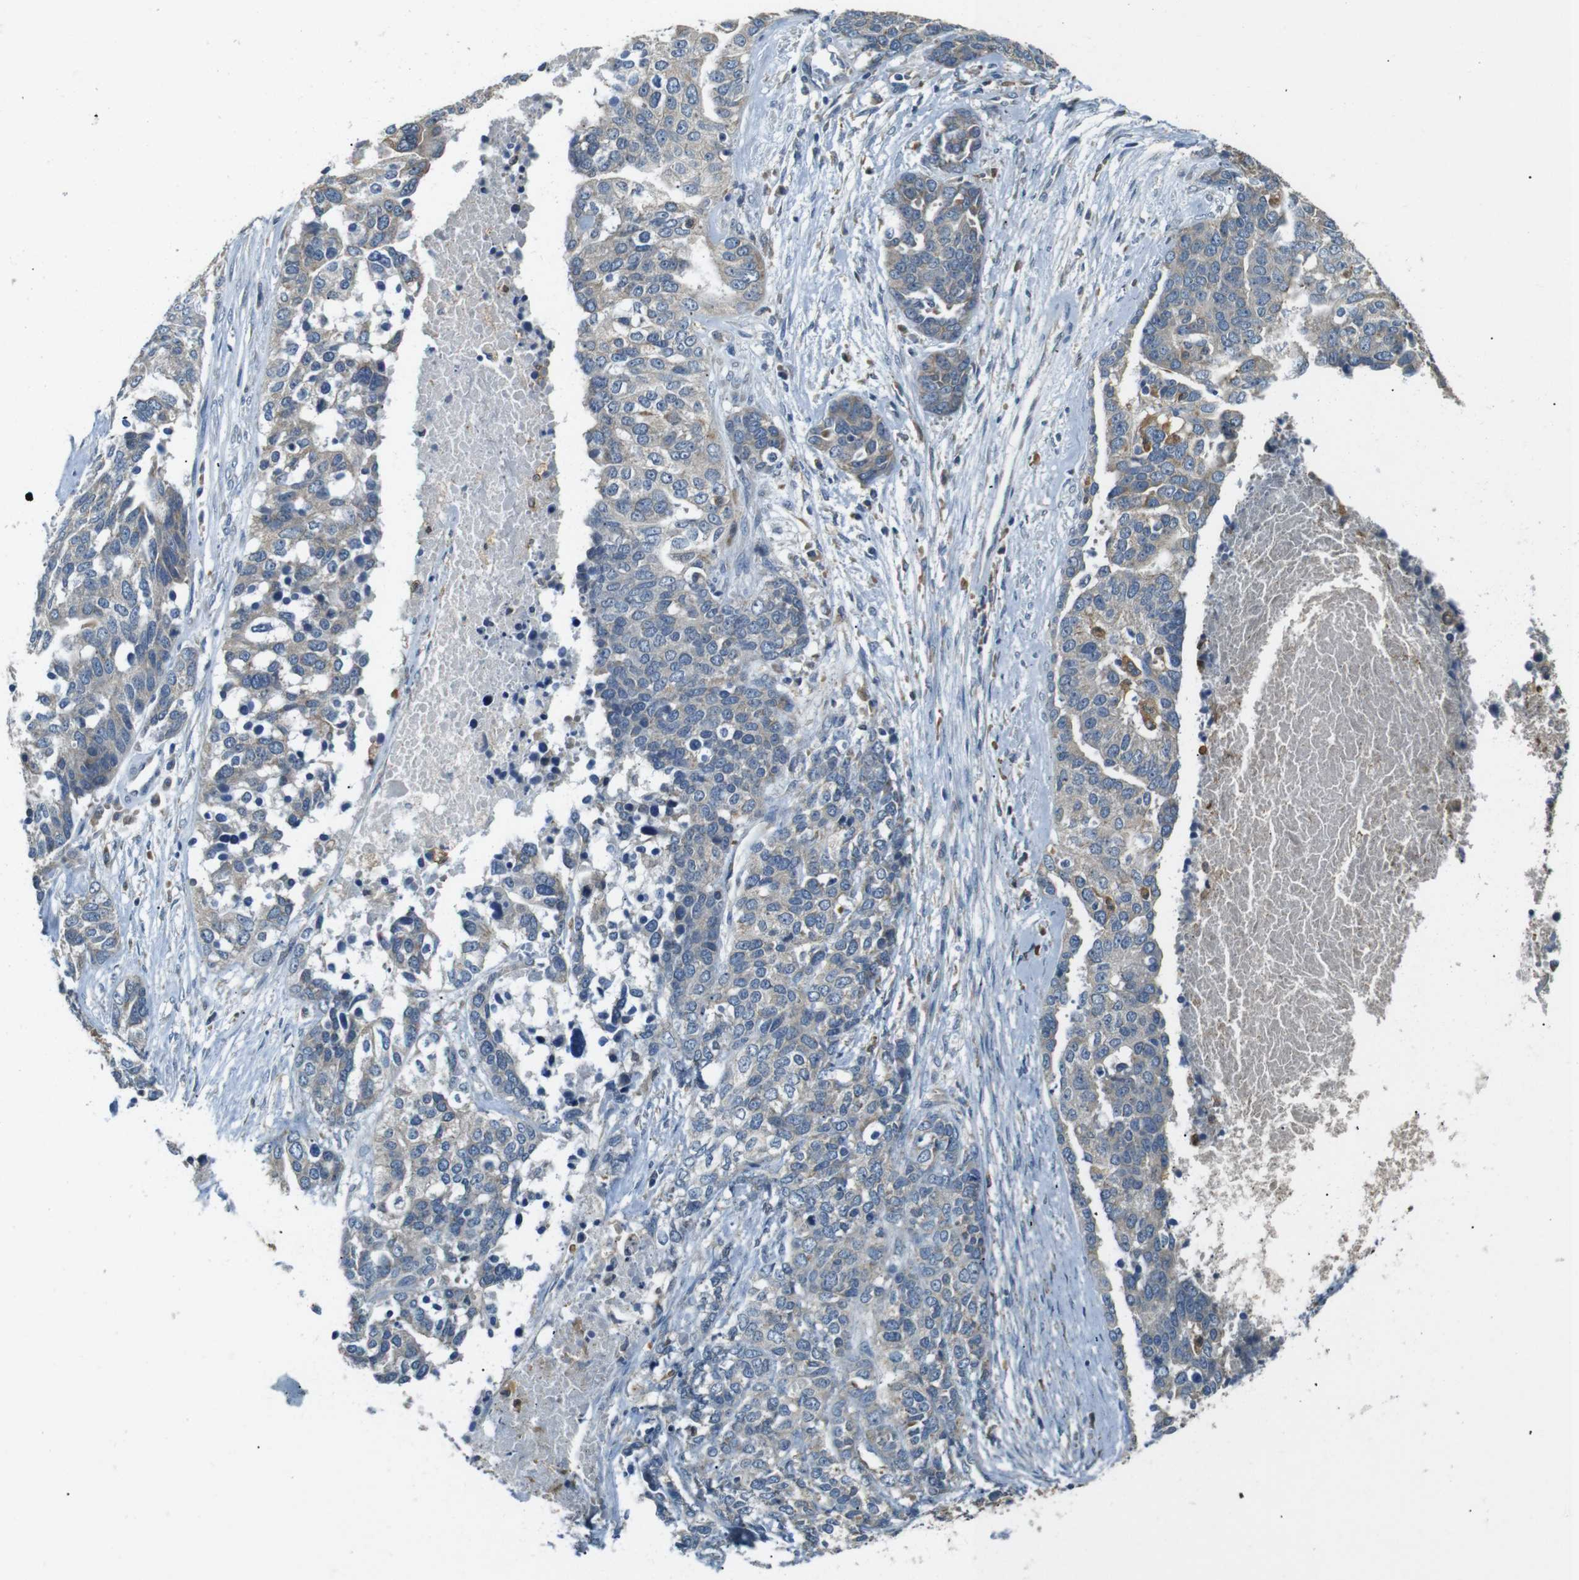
{"staining": {"intensity": "negative", "quantity": "none", "location": "none"}, "tissue": "ovarian cancer", "cell_type": "Tumor cells", "image_type": "cancer", "snomed": [{"axis": "morphology", "description": "Cystadenocarcinoma, serous, NOS"}, {"axis": "topography", "description": "Ovary"}], "caption": "An image of ovarian serous cystadenocarcinoma stained for a protein reveals no brown staining in tumor cells.", "gene": "NEBL", "patient": {"sex": "female", "age": 44}}